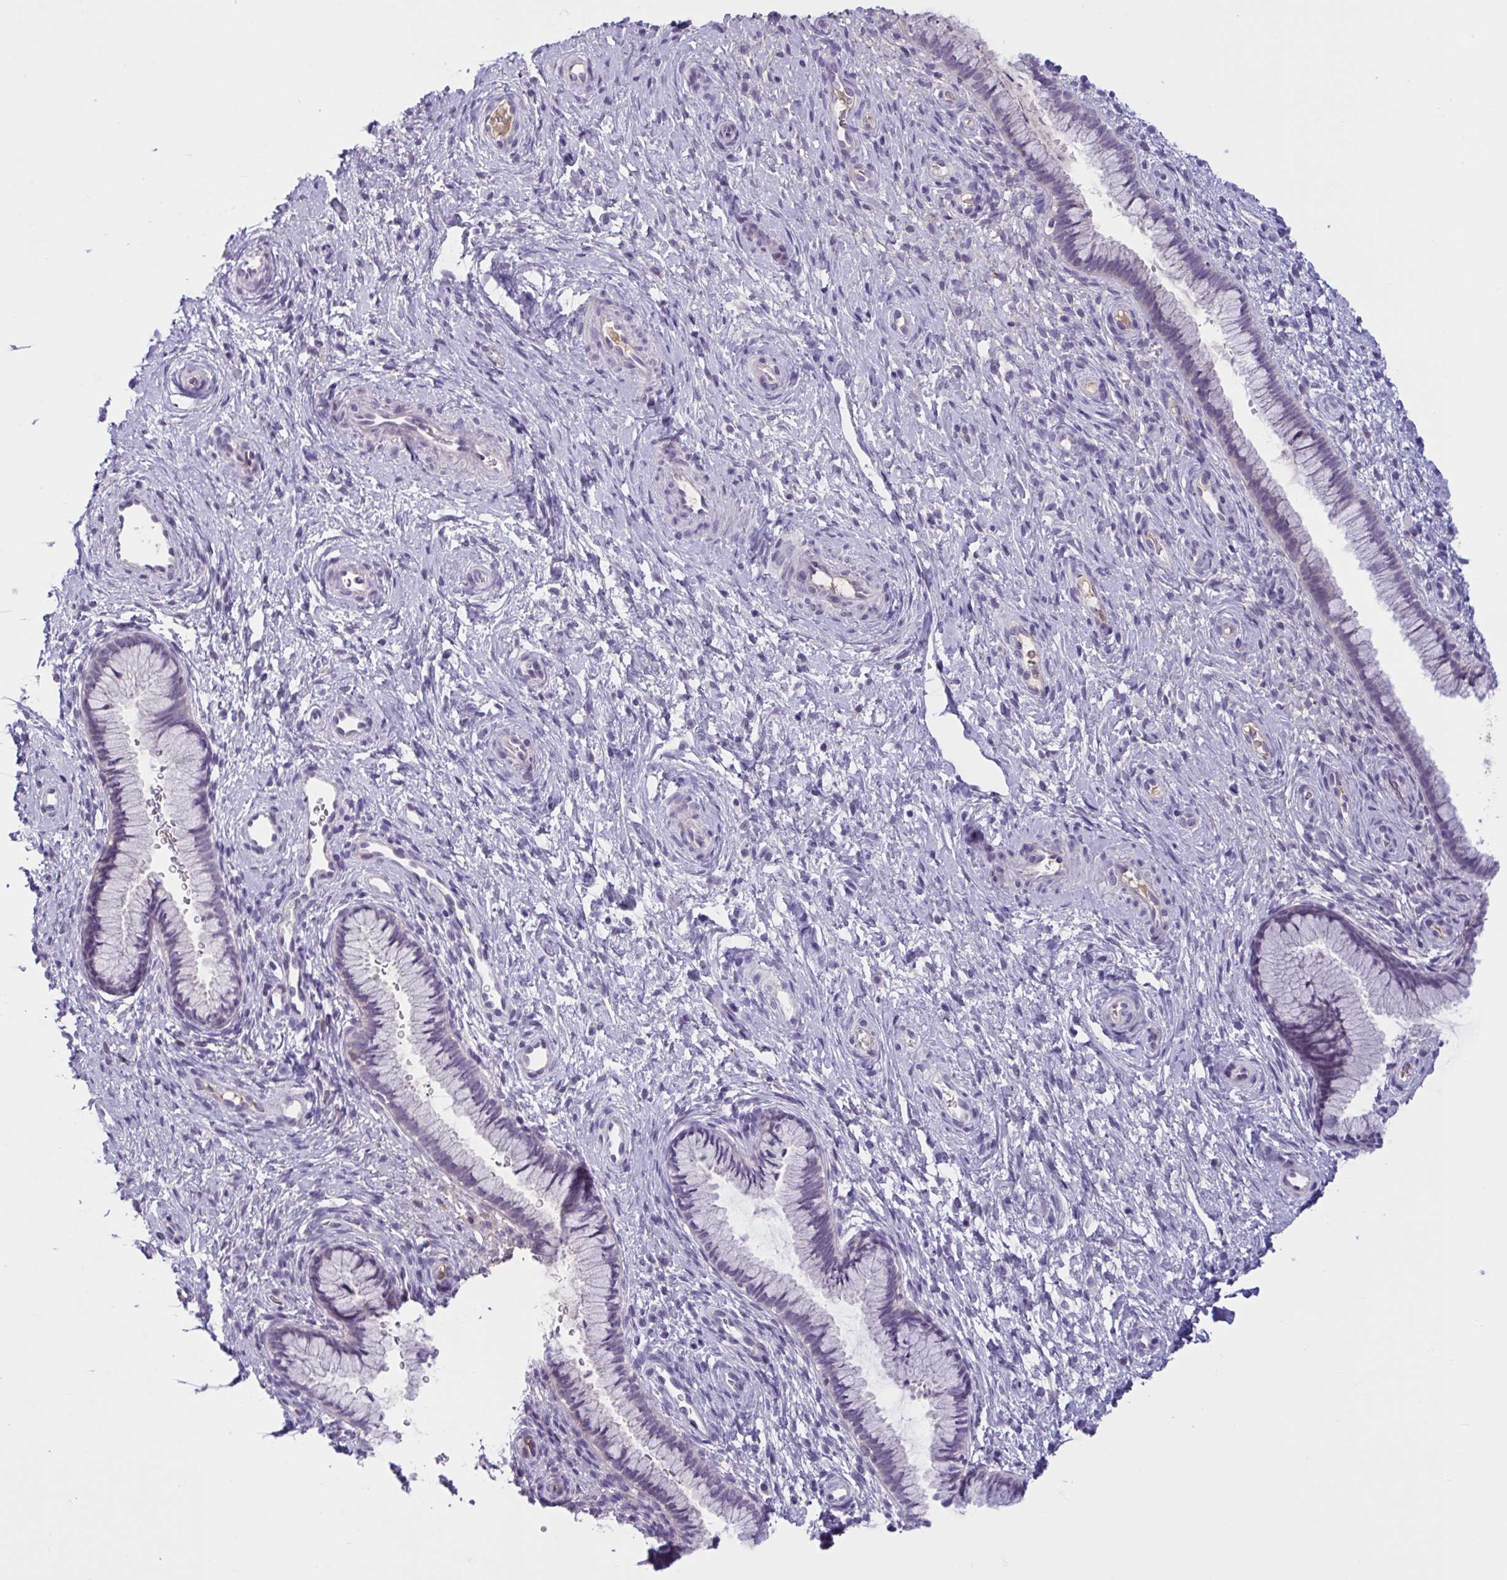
{"staining": {"intensity": "negative", "quantity": "none", "location": "none"}, "tissue": "cervix", "cell_type": "Glandular cells", "image_type": "normal", "snomed": [{"axis": "morphology", "description": "Normal tissue, NOS"}, {"axis": "topography", "description": "Cervix"}], "caption": "This is a histopathology image of immunohistochemistry staining of normal cervix, which shows no positivity in glandular cells.", "gene": "WNT9B", "patient": {"sex": "female", "age": 34}}